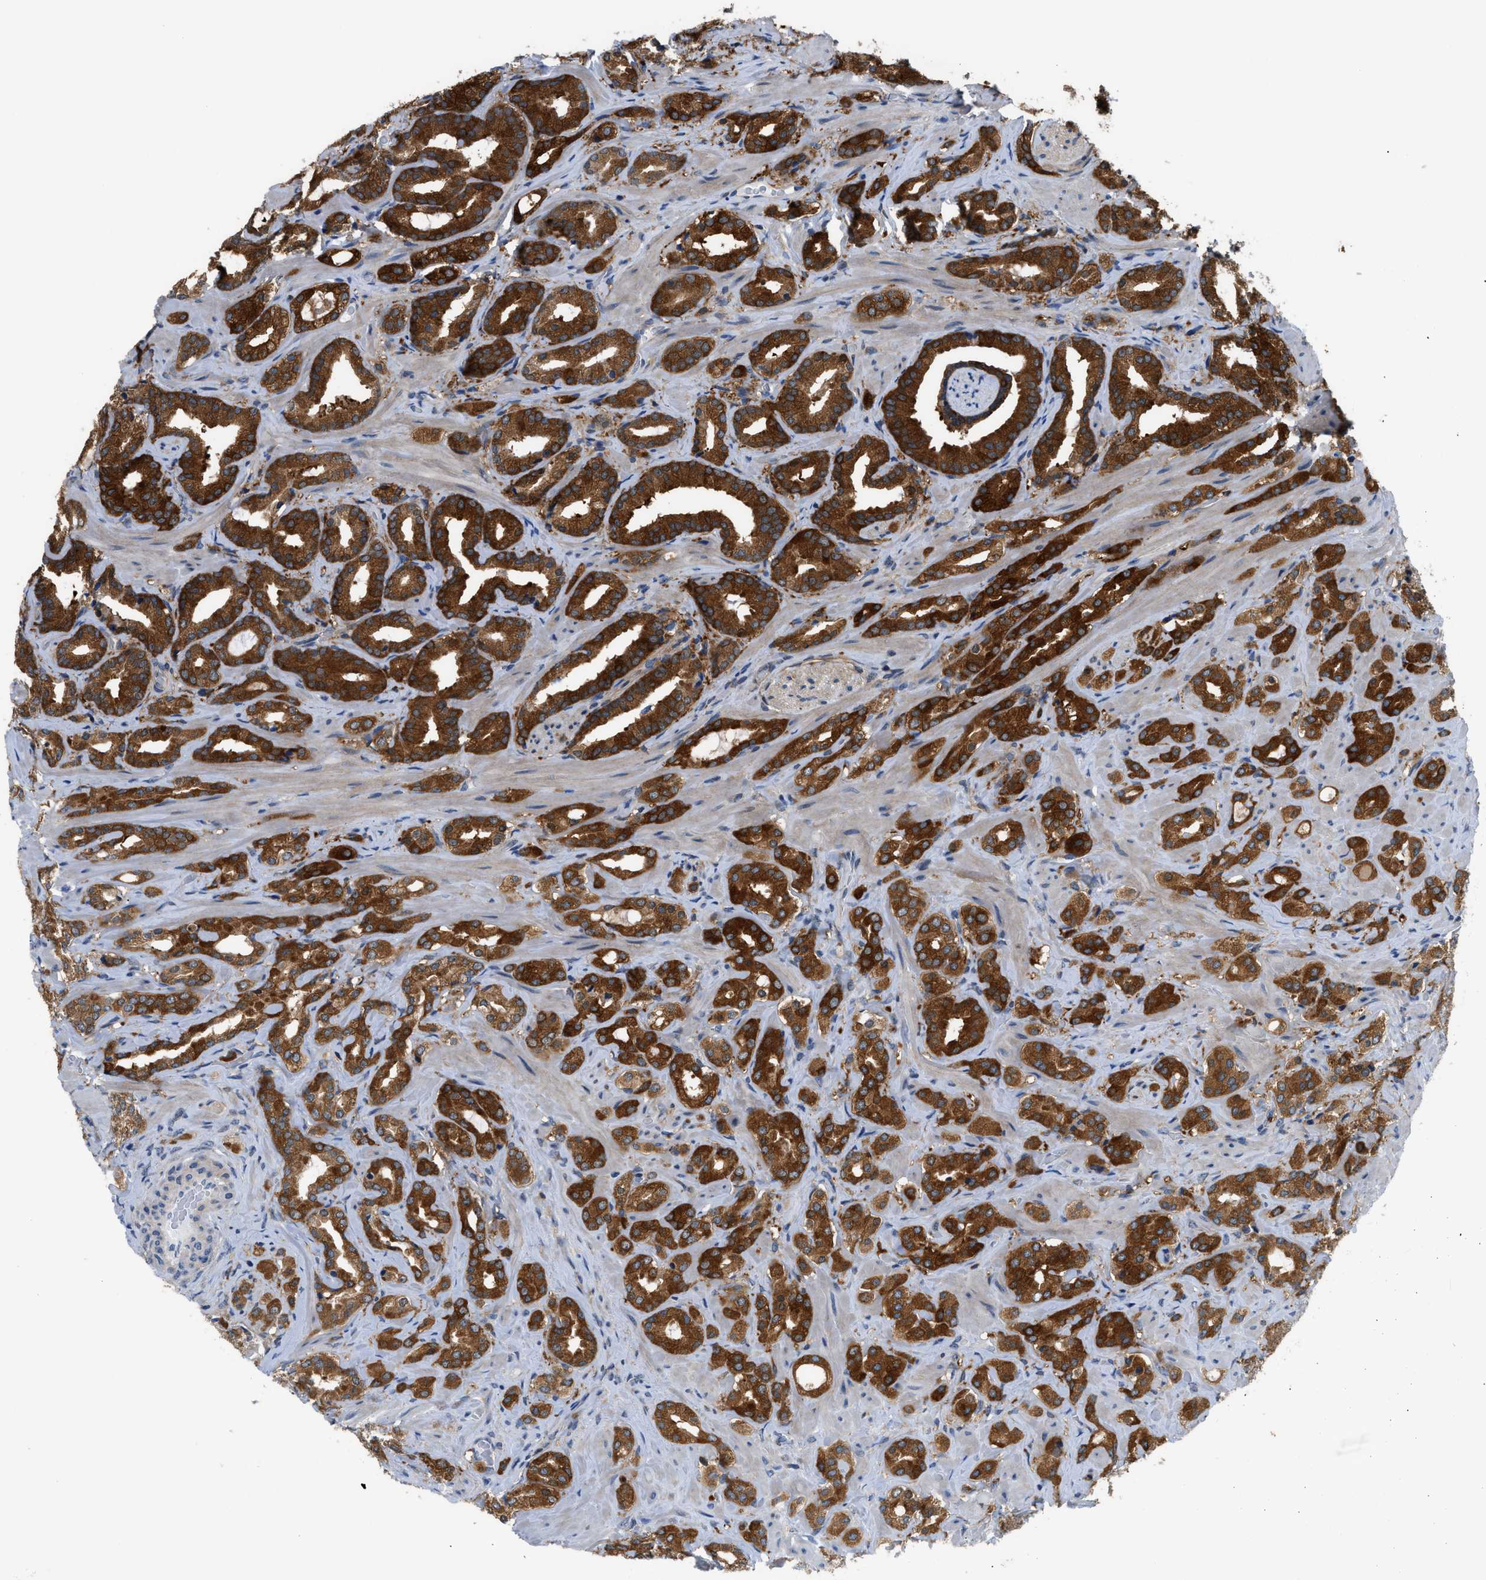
{"staining": {"intensity": "strong", "quantity": ">75%", "location": "cytoplasmic/membranous"}, "tissue": "prostate cancer", "cell_type": "Tumor cells", "image_type": "cancer", "snomed": [{"axis": "morphology", "description": "Adenocarcinoma, High grade"}, {"axis": "topography", "description": "Prostate"}], "caption": "DAB immunohistochemical staining of prostate adenocarcinoma (high-grade) exhibits strong cytoplasmic/membranous protein staining in about >75% of tumor cells.", "gene": "TMEM45B", "patient": {"sex": "male", "age": 64}}